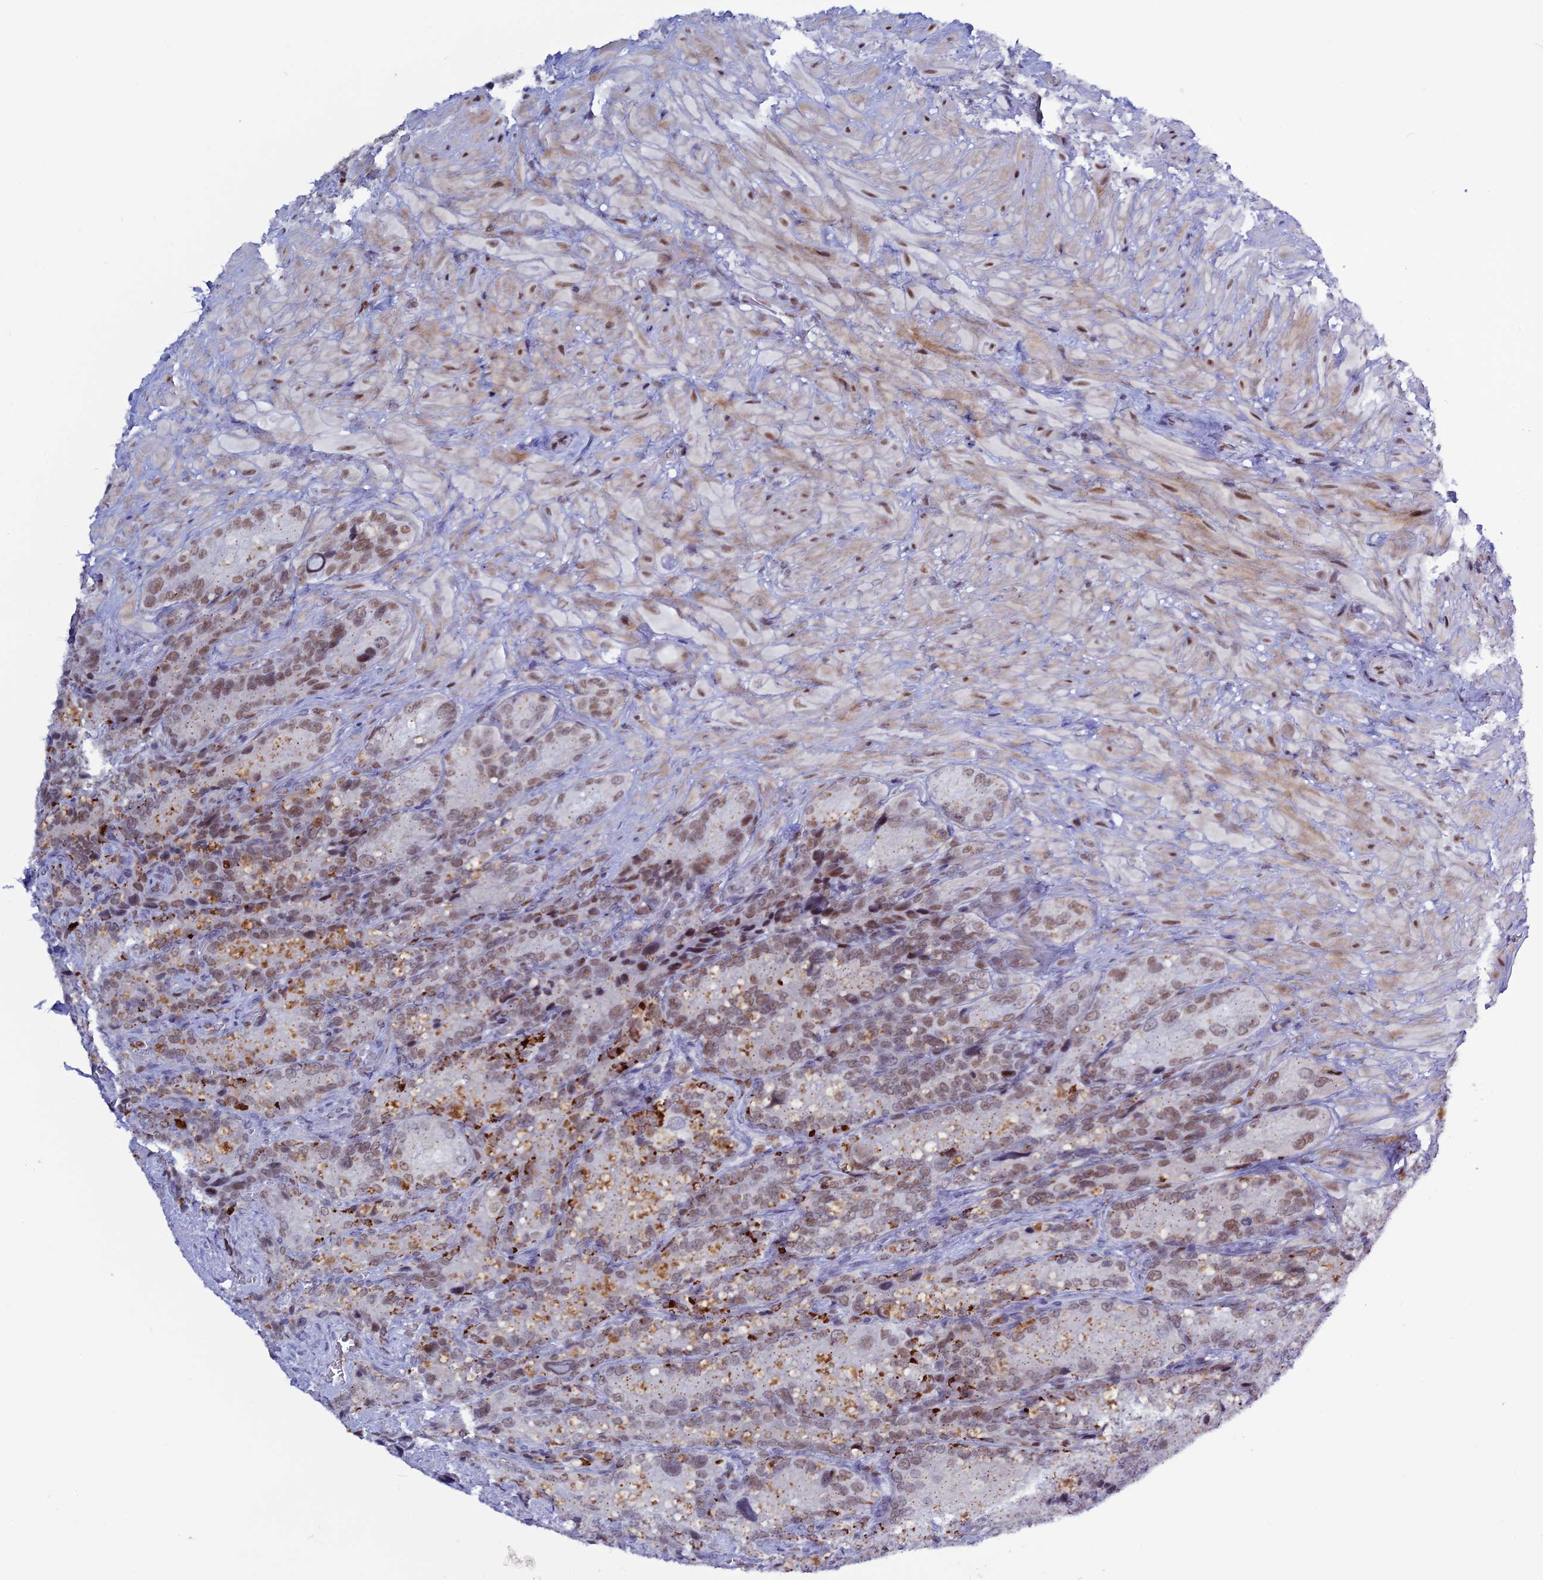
{"staining": {"intensity": "moderate", "quantity": ">75%", "location": "nuclear"}, "tissue": "seminal vesicle", "cell_type": "Glandular cells", "image_type": "normal", "snomed": [{"axis": "morphology", "description": "Normal tissue, NOS"}, {"axis": "topography", "description": "Seminal veicle"}], "caption": "A medium amount of moderate nuclear staining is present in about >75% of glandular cells in benign seminal vesicle. The protein of interest is stained brown, and the nuclei are stained in blue (DAB (3,3'-diaminobenzidine) IHC with brightfield microscopy, high magnification).", "gene": "NOL4L", "patient": {"sex": "male", "age": 62}}